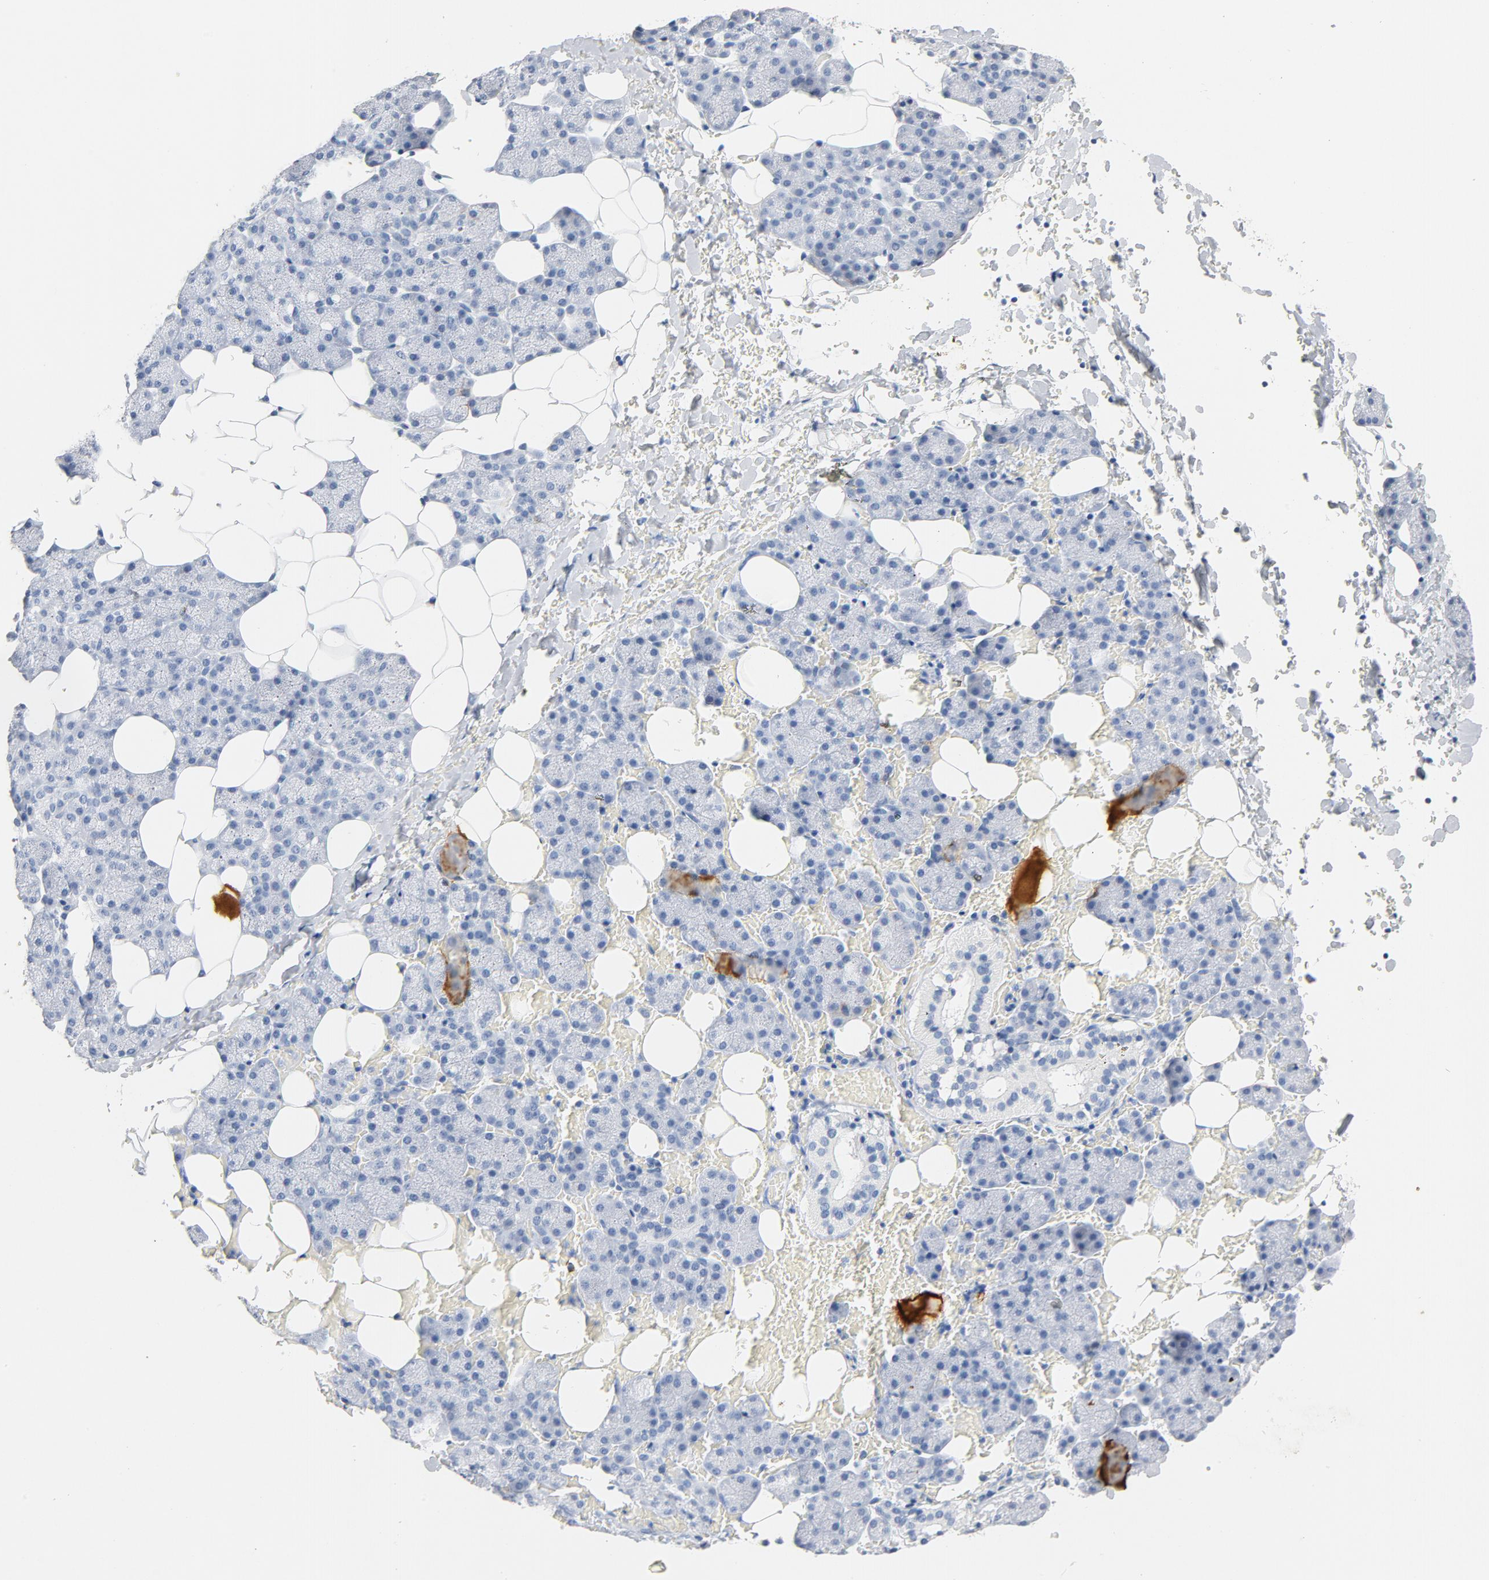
{"staining": {"intensity": "negative", "quantity": "none", "location": "none"}, "tissue": "salivary gland", "cell_type": "Glandular cells", "image_type": "normal", "snomed": [{"axis": "morphology", "description": "Normal tissue, NOS"}, {"axis": "topography", "description": "Lymph node"}, {"axis": "topography", "description": "Salivary gland"}], "caption": "High magnification brightfield microscopy of benign salivary gland stained with DAB (brown) and counterstained with hematoxylin (blue): glandular cells show no significant staining. (DAB (3,3'-diaminobenzidine) immunohistochemistry with hematoxylin counter stain).", "gene": "PTPRB", "patient": {"sex": "male", "age": 8}}